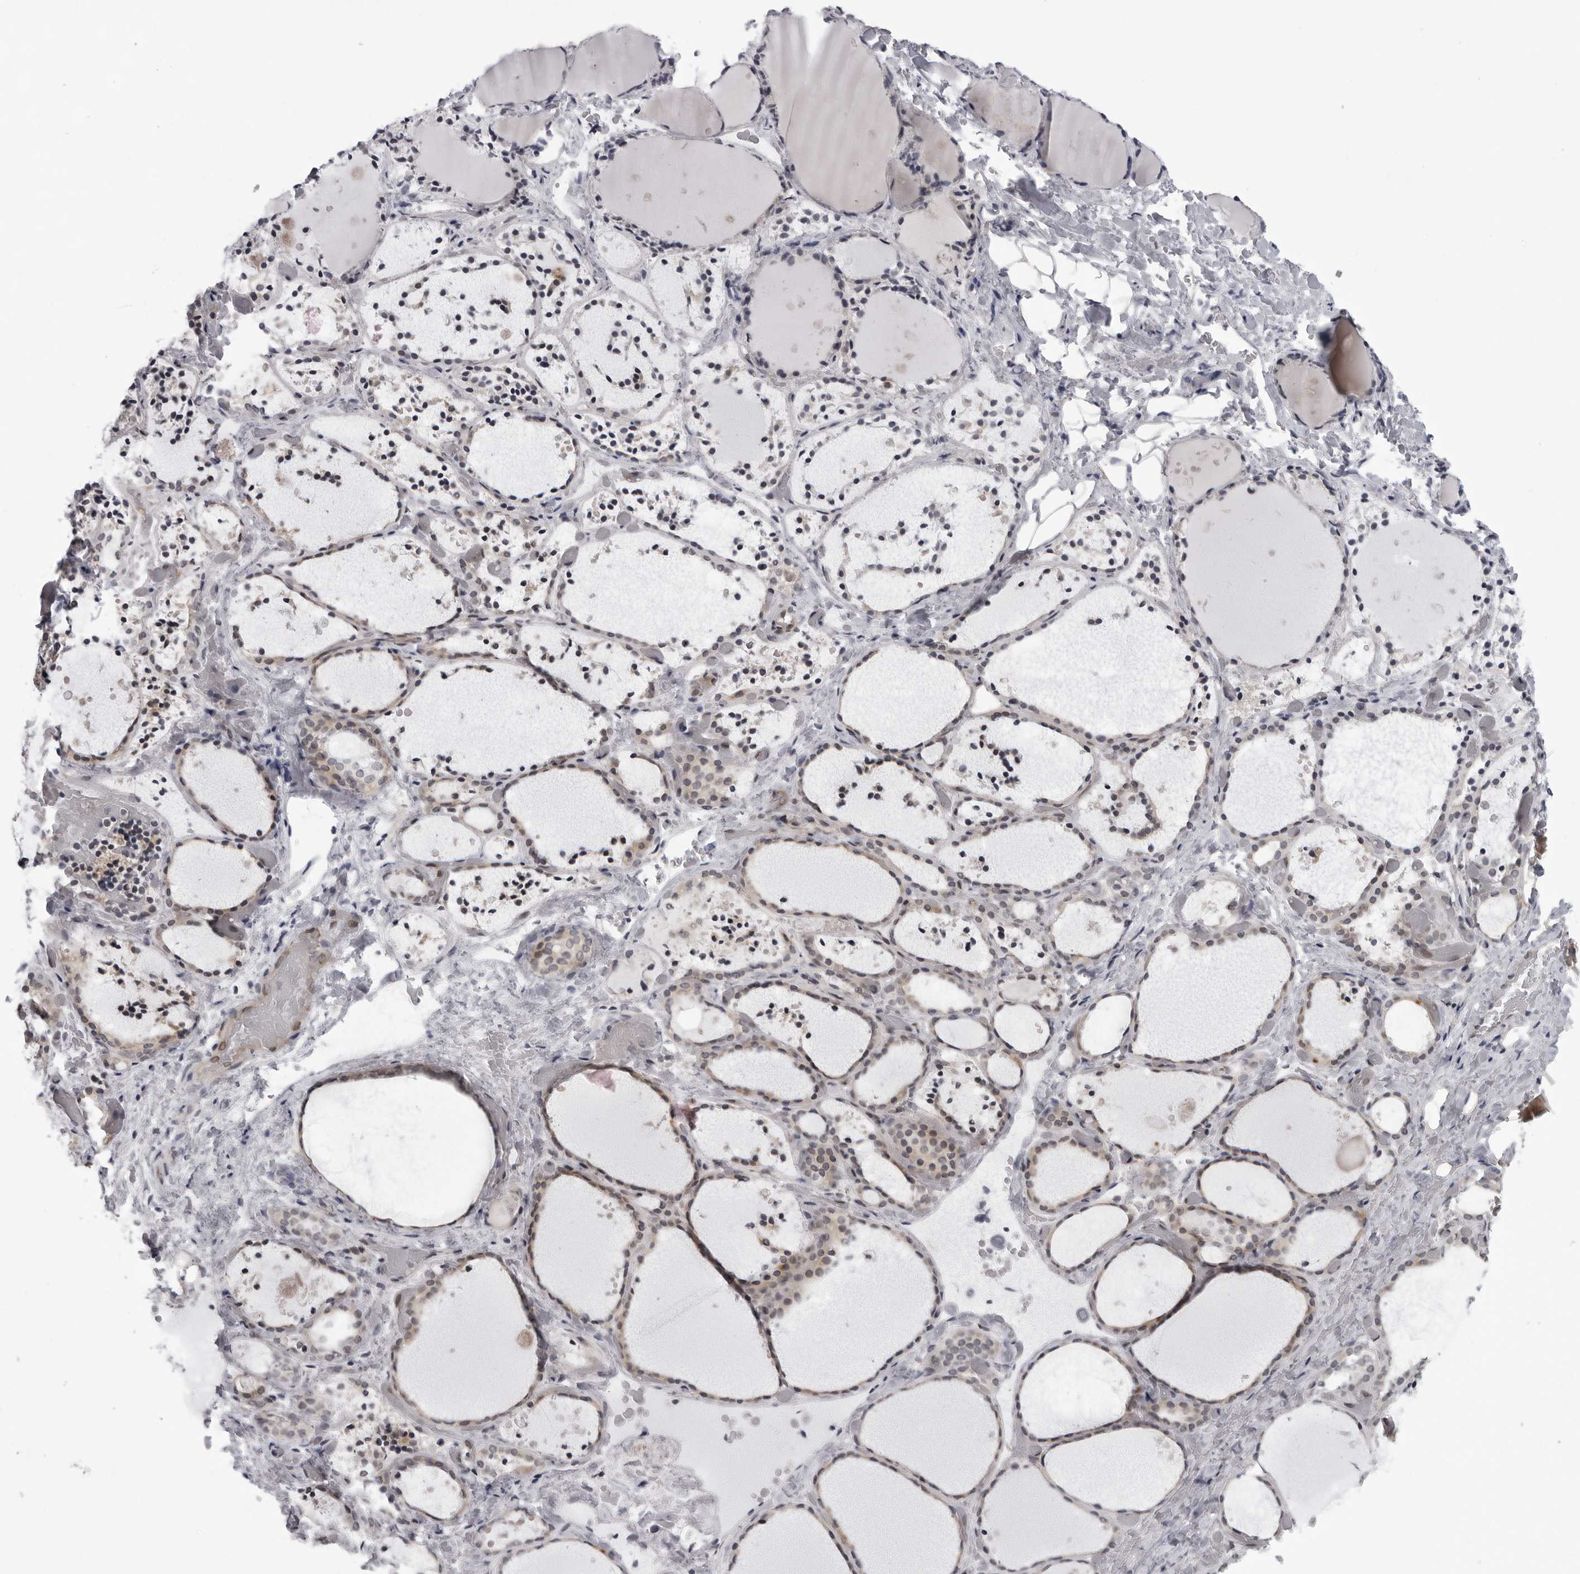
{"staining": {"intensity": "weak", "quantity": "25%-75%", "location": "cytoplasmic/membranous"}, "tissue": "thyroid gland", "cell_type": "Glandular cells", "image_type": "normal", "snomed": [{"axis": "morphology", "description": "Normal tissue, NOS"}, {"axis": "topography", "description": "Thyroid gland"}], "caption": "Immunohistochemistry of unremarkable thyroid gland demonstrates low levels of weak cytoplasmic/membranous expression in approximately 25%-75% of glandular cells.", "gene": "MAPK12", "patient": {"sex": "female", "age": 44}}